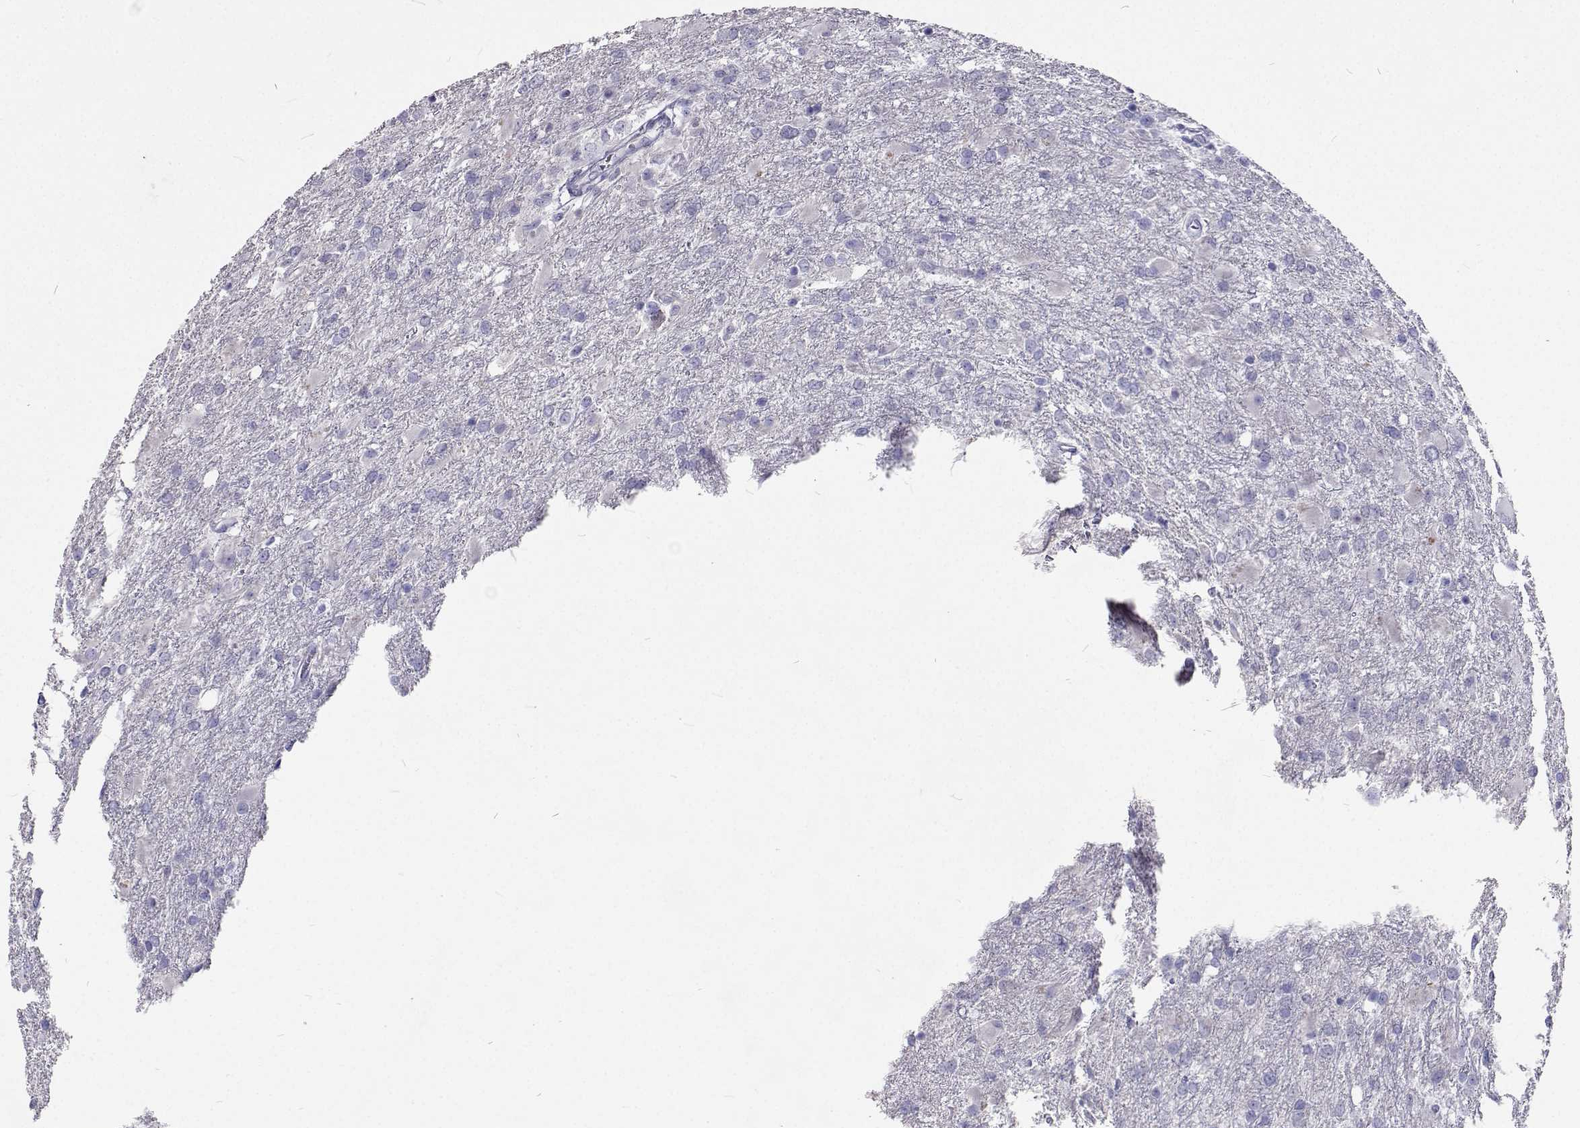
{"staining": {"intensity": "negative", "quantity": "none", "location": "none"}, "tissue": "glioma", "cell_type": "Tumor cells", "image_type": "cancer", "snomed": [{"axis": "morphology", "description": "Glioma, malignant, High grade"}, {"axis": "topography", "description": "Brain"}], "caption": "This is a image of IHC staining of high-grade glioma (malignant), which shows no expression in tumor cells. Brightfield microscopy of immunohistochemistry (IHC) stained with DAB (brown) and hematoxylin (blue), captured at high magnification.", "gene": "CFAP44", "patient": {"sex": "male", "age": 68}}